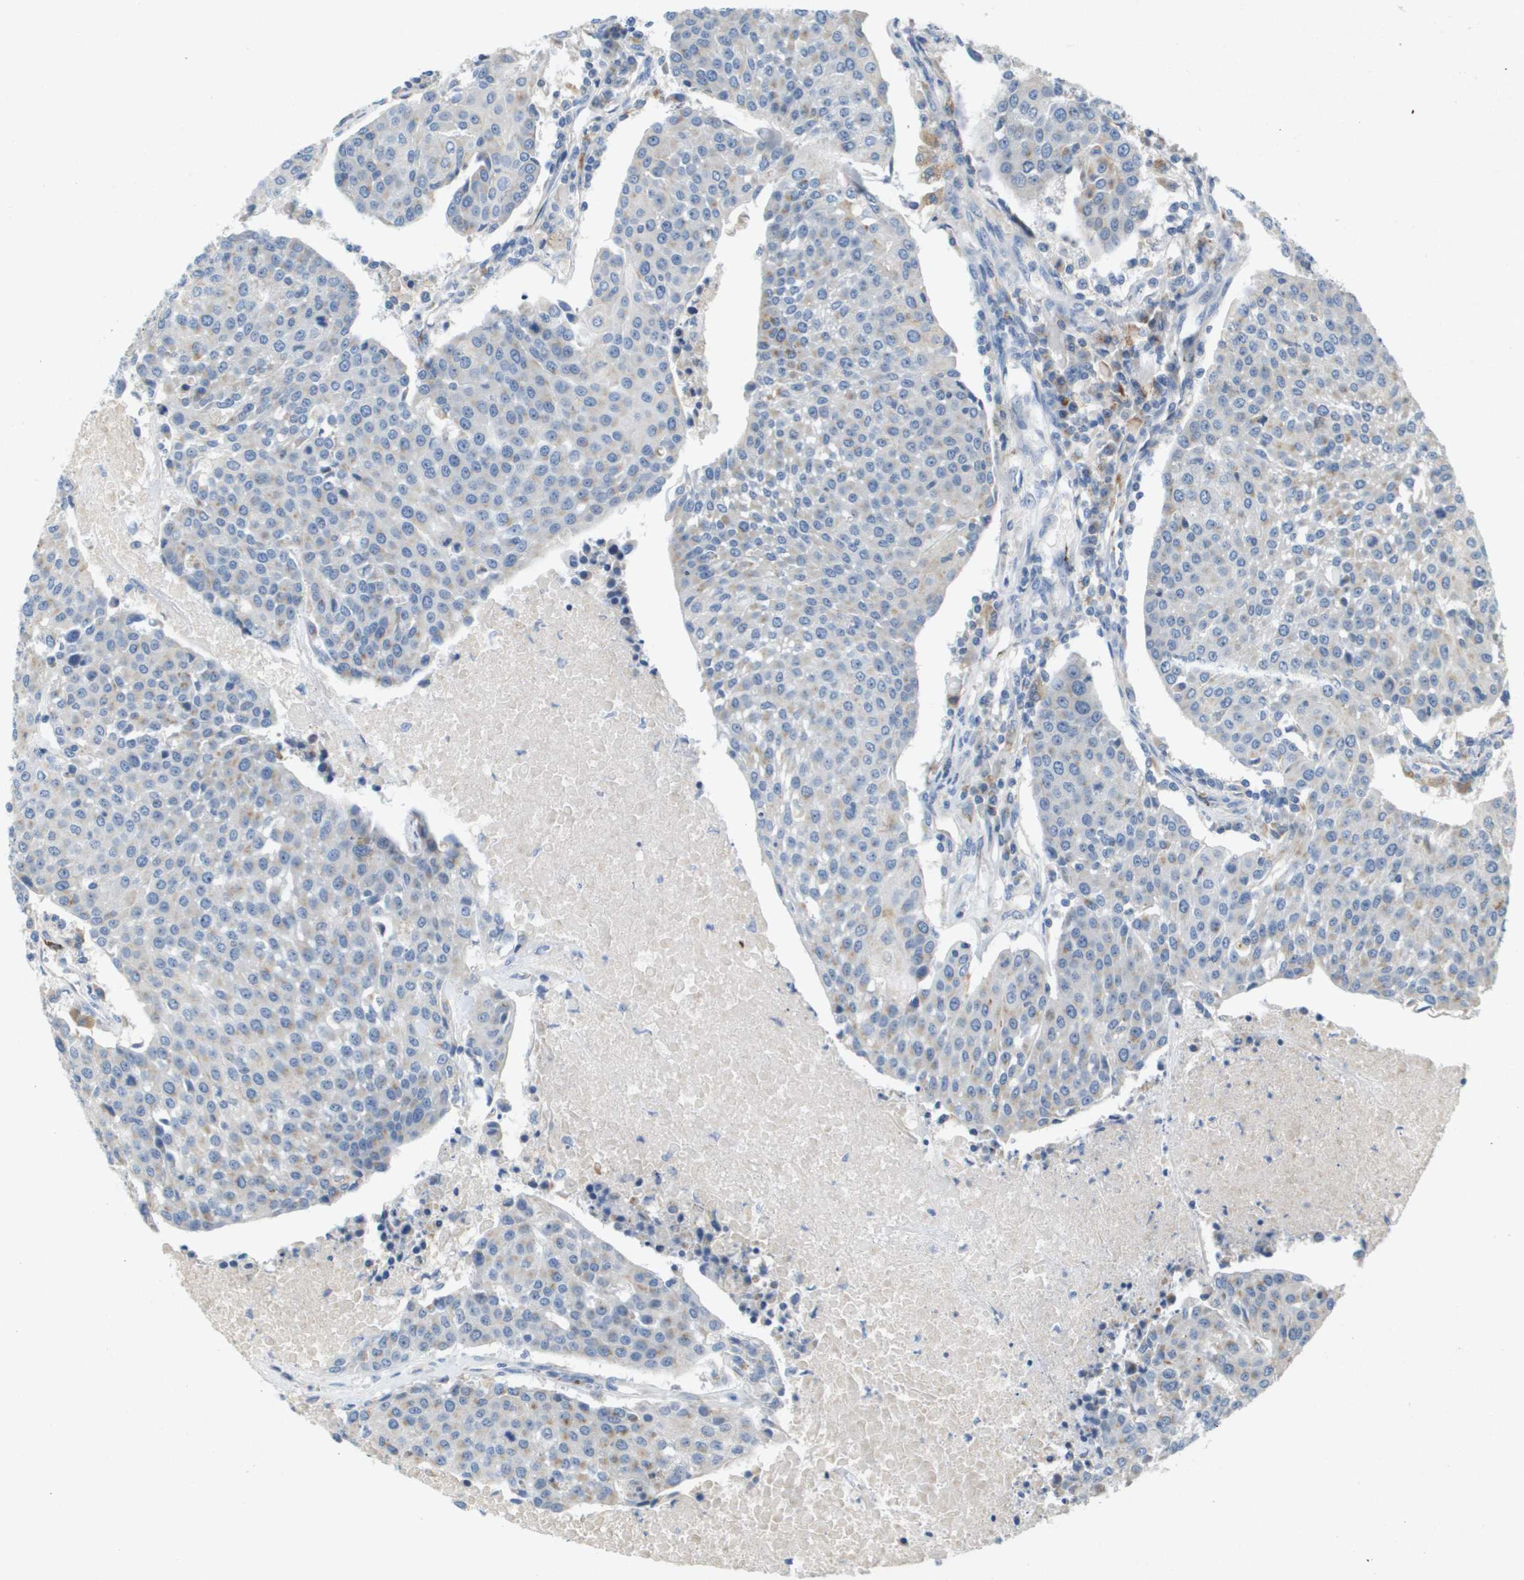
{"staining": {"intensity": "weak", "quantity": "<25%", "location": "cytoplasmic/membranous"}, "tissue": "urothelial cancer", "cell_type": "Tumor cells", "image_type": "cancer", "snomed": [{"axis": "morphology", "description": "Urothelial carcinoma, High grade"}, {"axis": "topography", "description": "Urinary bladder"}], "caption": "Immunohistochemical staining of human high-grade urothelial carcinoma demonstrates no significant staining in tumor cells.", "gene": "B3GNT5", "patient": {"sex": "female", "age": 85}}